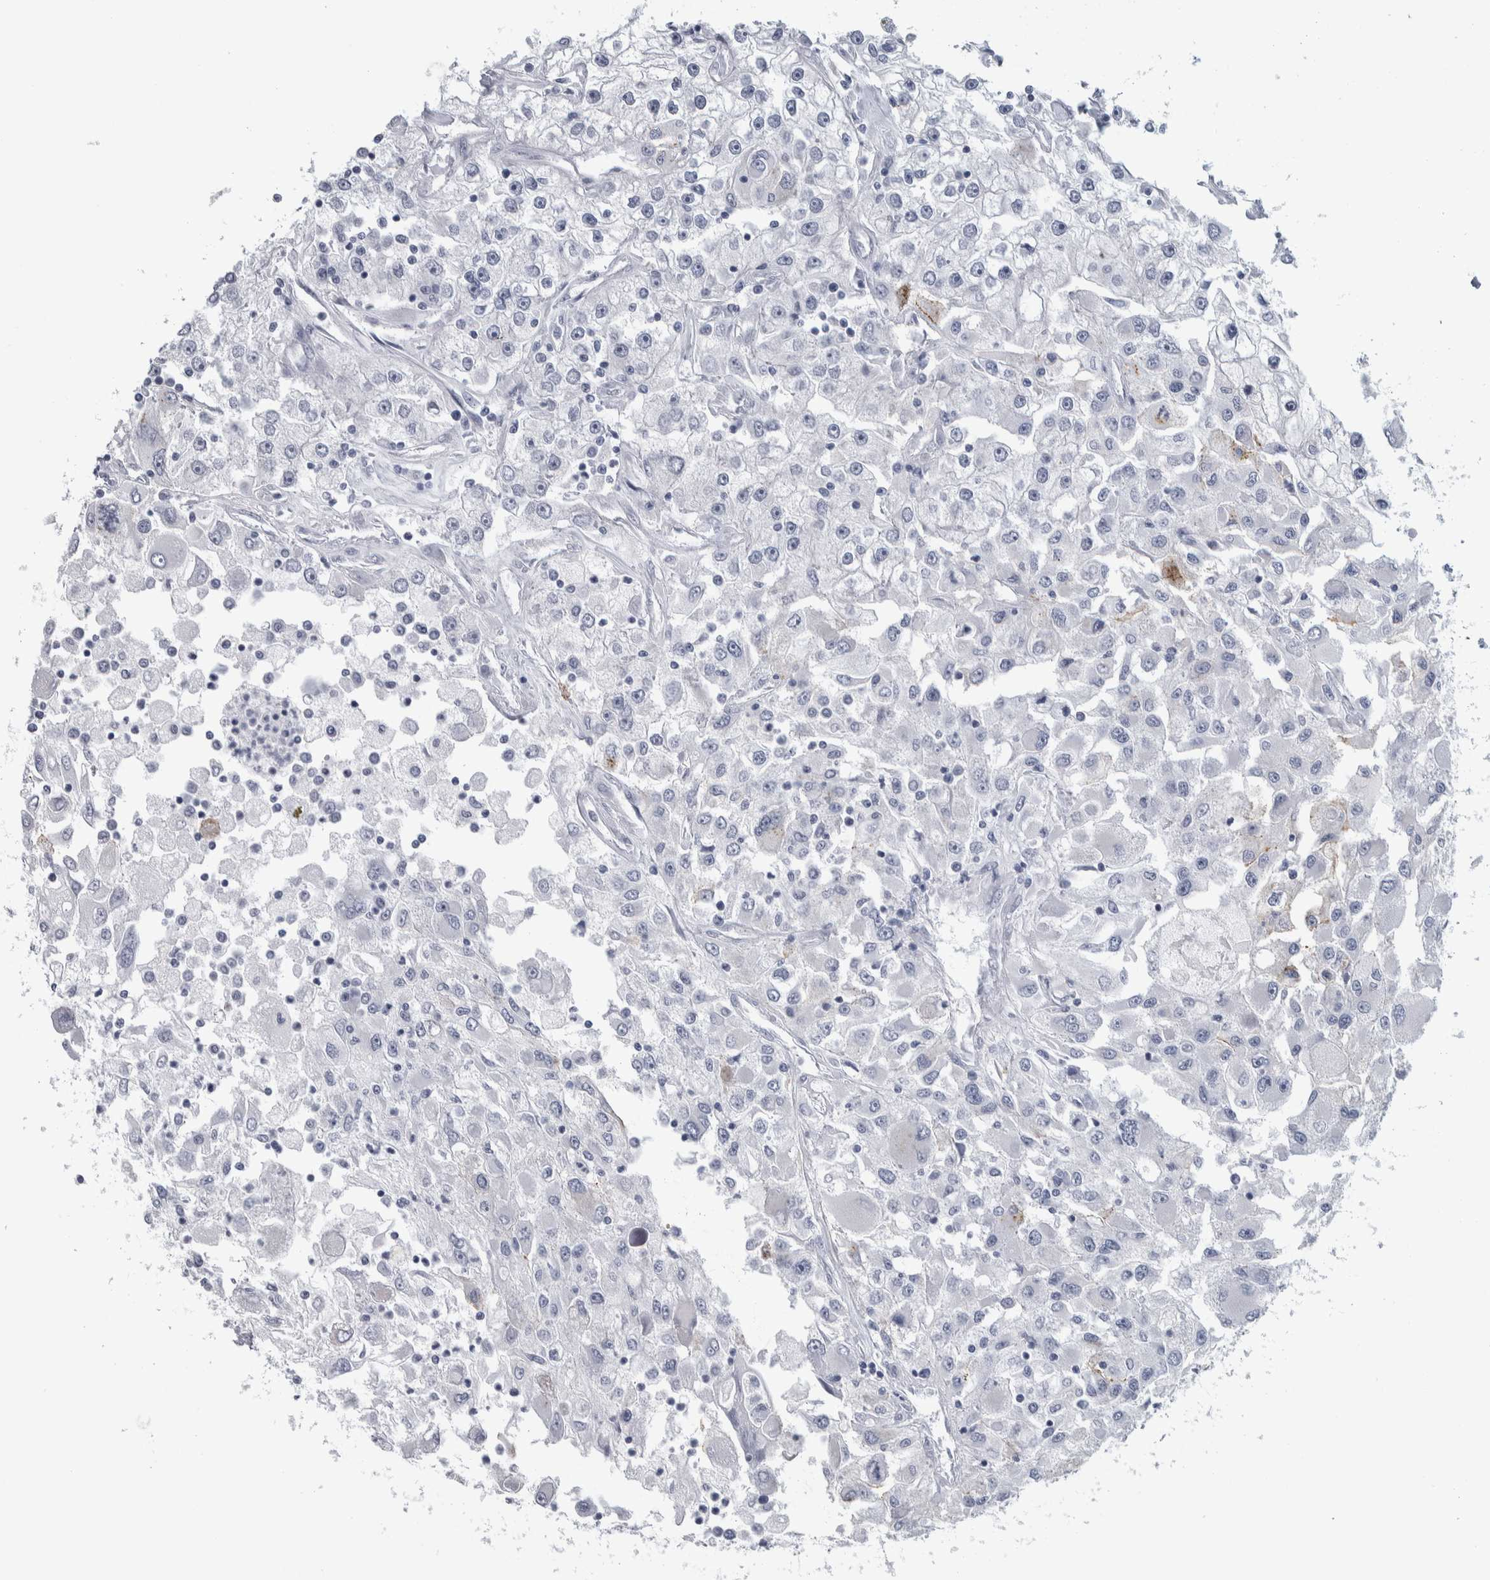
{"staining": {"intensity": "negative", "quantity": "none", "location": "none"}, "tissue": "renal cancer", "cell_type": "Tumor cells", "image_type": "cancer", "snomed": [{"axis": "morphology", "description": "Adenocarcinoma, NOS"}, {"axis": "topography", "description": "Kidney"}], "caption": "High magnification brightfield microscopy of renal adenocarcinoma stained with DAB (brown) and counterstained with hematoxylin (blue): tumor cells show no significant staining. (IHC, brightfield microscopy, high magnification).", "gene": "CDH17", "patient": {"sex": "female", "age": 52}}